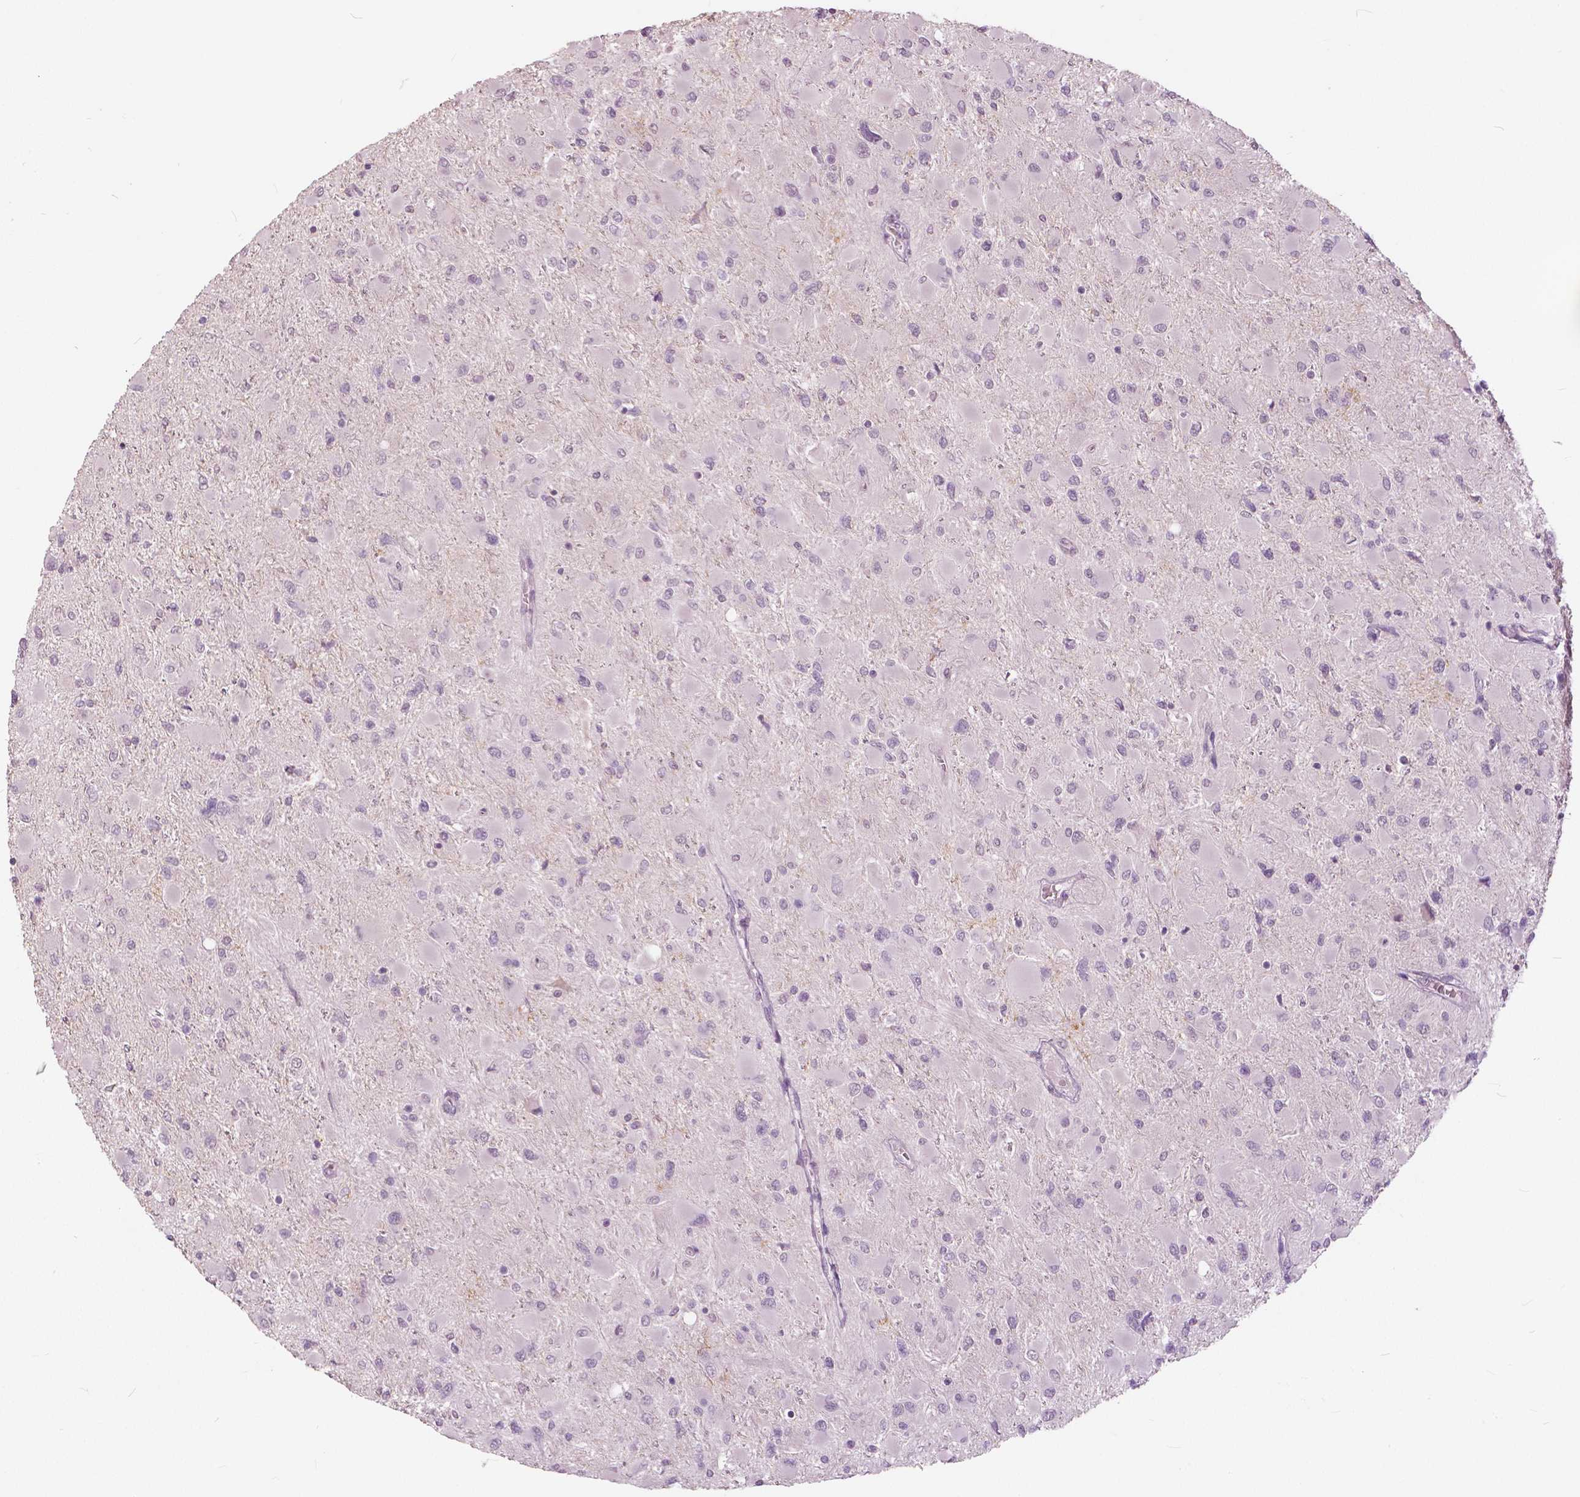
{"staining": {"intensity": "negative", "quantity": "none", "location": "none"}, "tissue": "glioma", "cell_type": "Tumor cells", "image_type": "cancer", "snomed": [{"axis": "morphology", "description": "Glioma, malignant, High grade"}, {"axis": "topography", "description": "Cerebral cortex"}], "caption": "This is an immunohistochemistry (IHC) photomicrograph of human high-grade glioma (malignant). There is no expression in tumor cells.", "gene": "NANOG", "patient": {"sex": "female", "age": 36}}